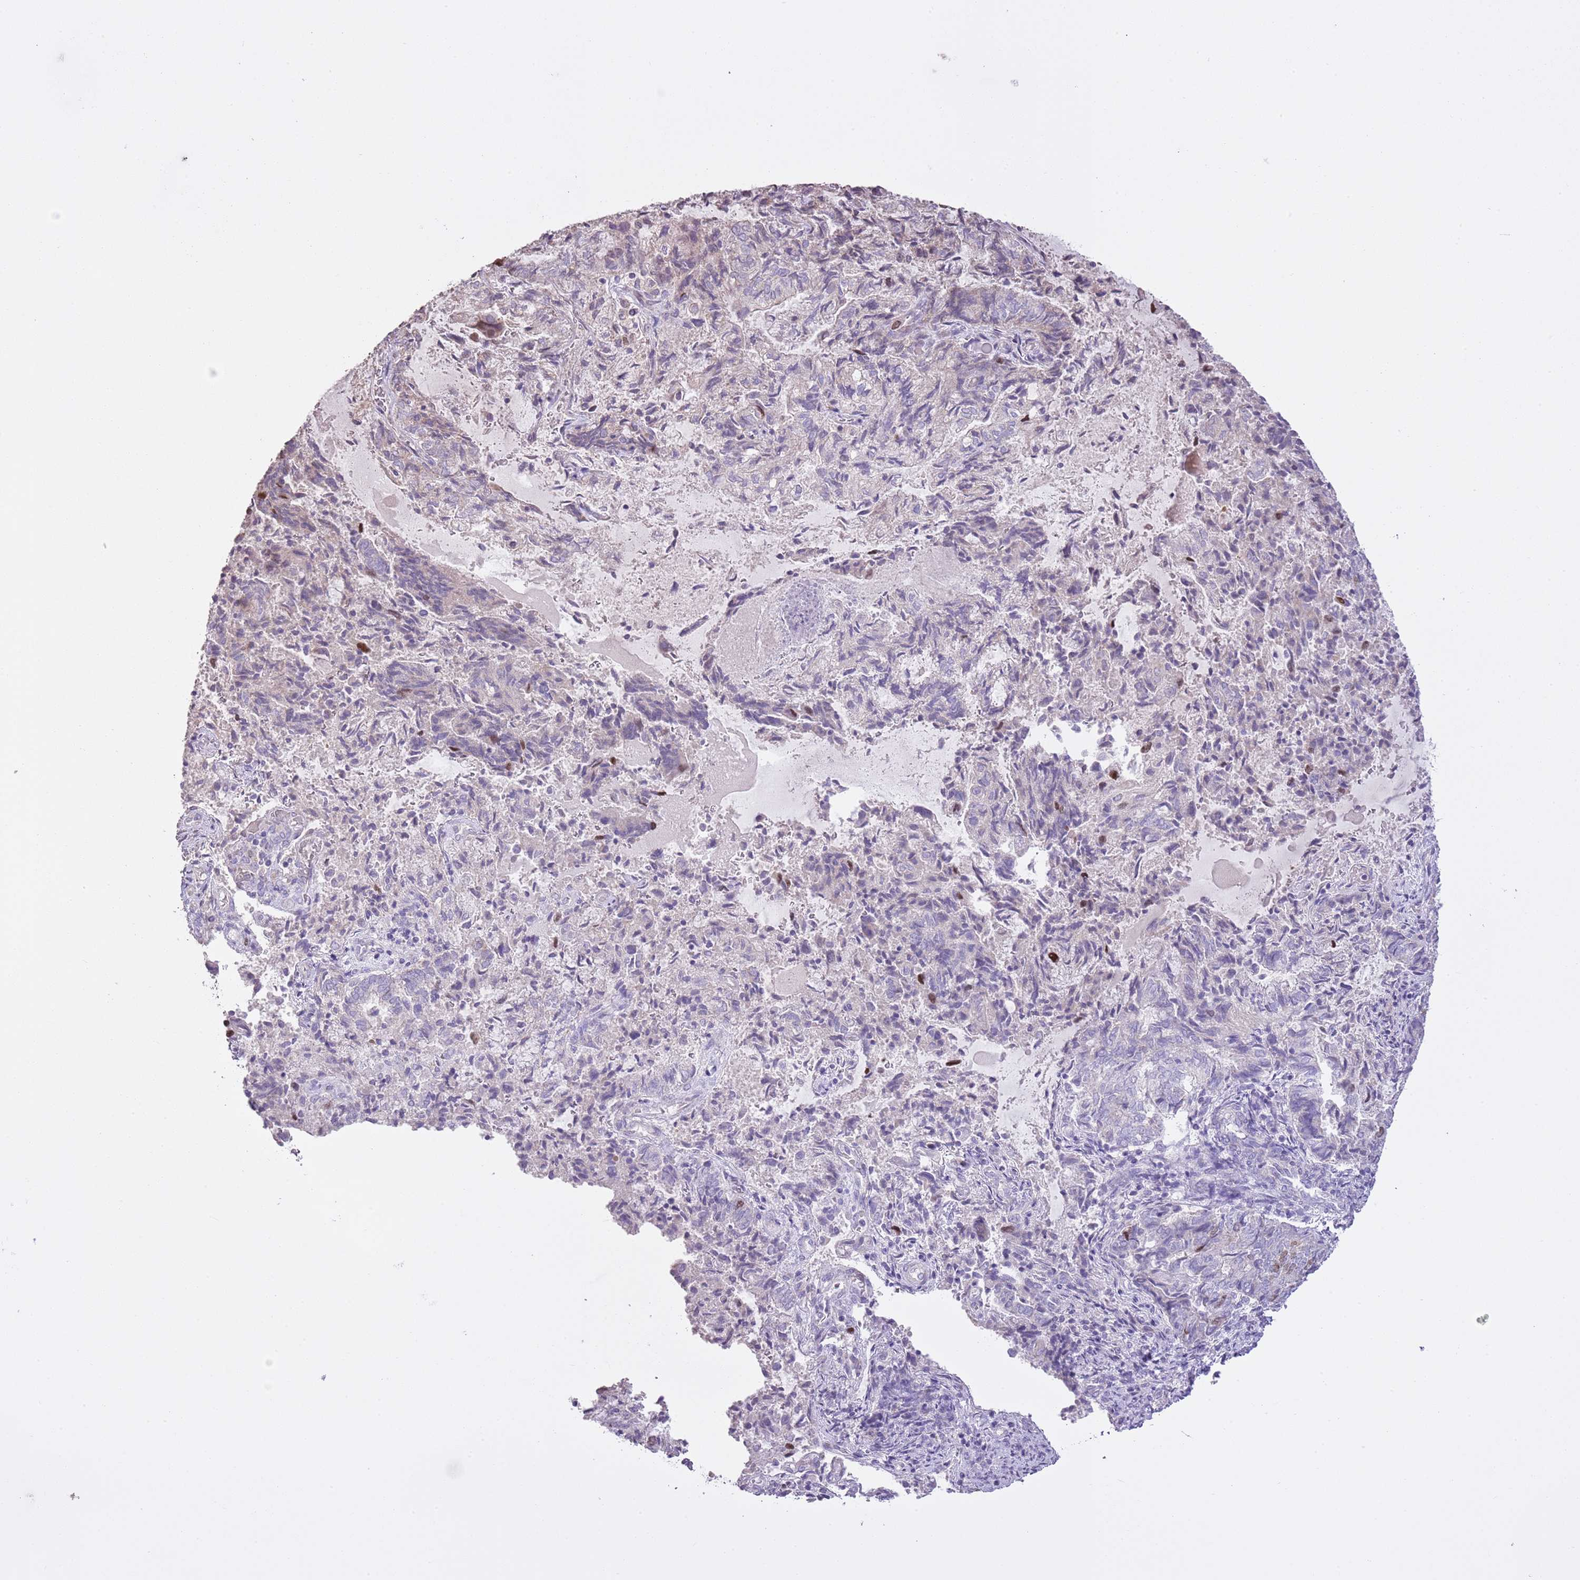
{"staining": {"intensity": "moderate", "quantity": "<25%", "location": "nuclear"}, "tissue": "endometrial cancer", "cell_type": "Tumor cells", "image_type": "cancer", "snomed": [{"axis": "morphology", "description": "Adenocarcinoma, NOS"}, {"axis": "topography", "description": "Endometrium"}], "caption": "Immunohistochemical staining of human adenocarcinoma (endometrial) shows low levels of moderate nuclear protein staining in approximately <25% of tumor cells.", "gene": "GMNN", "patient": {"sex": "female", "age": 80}}